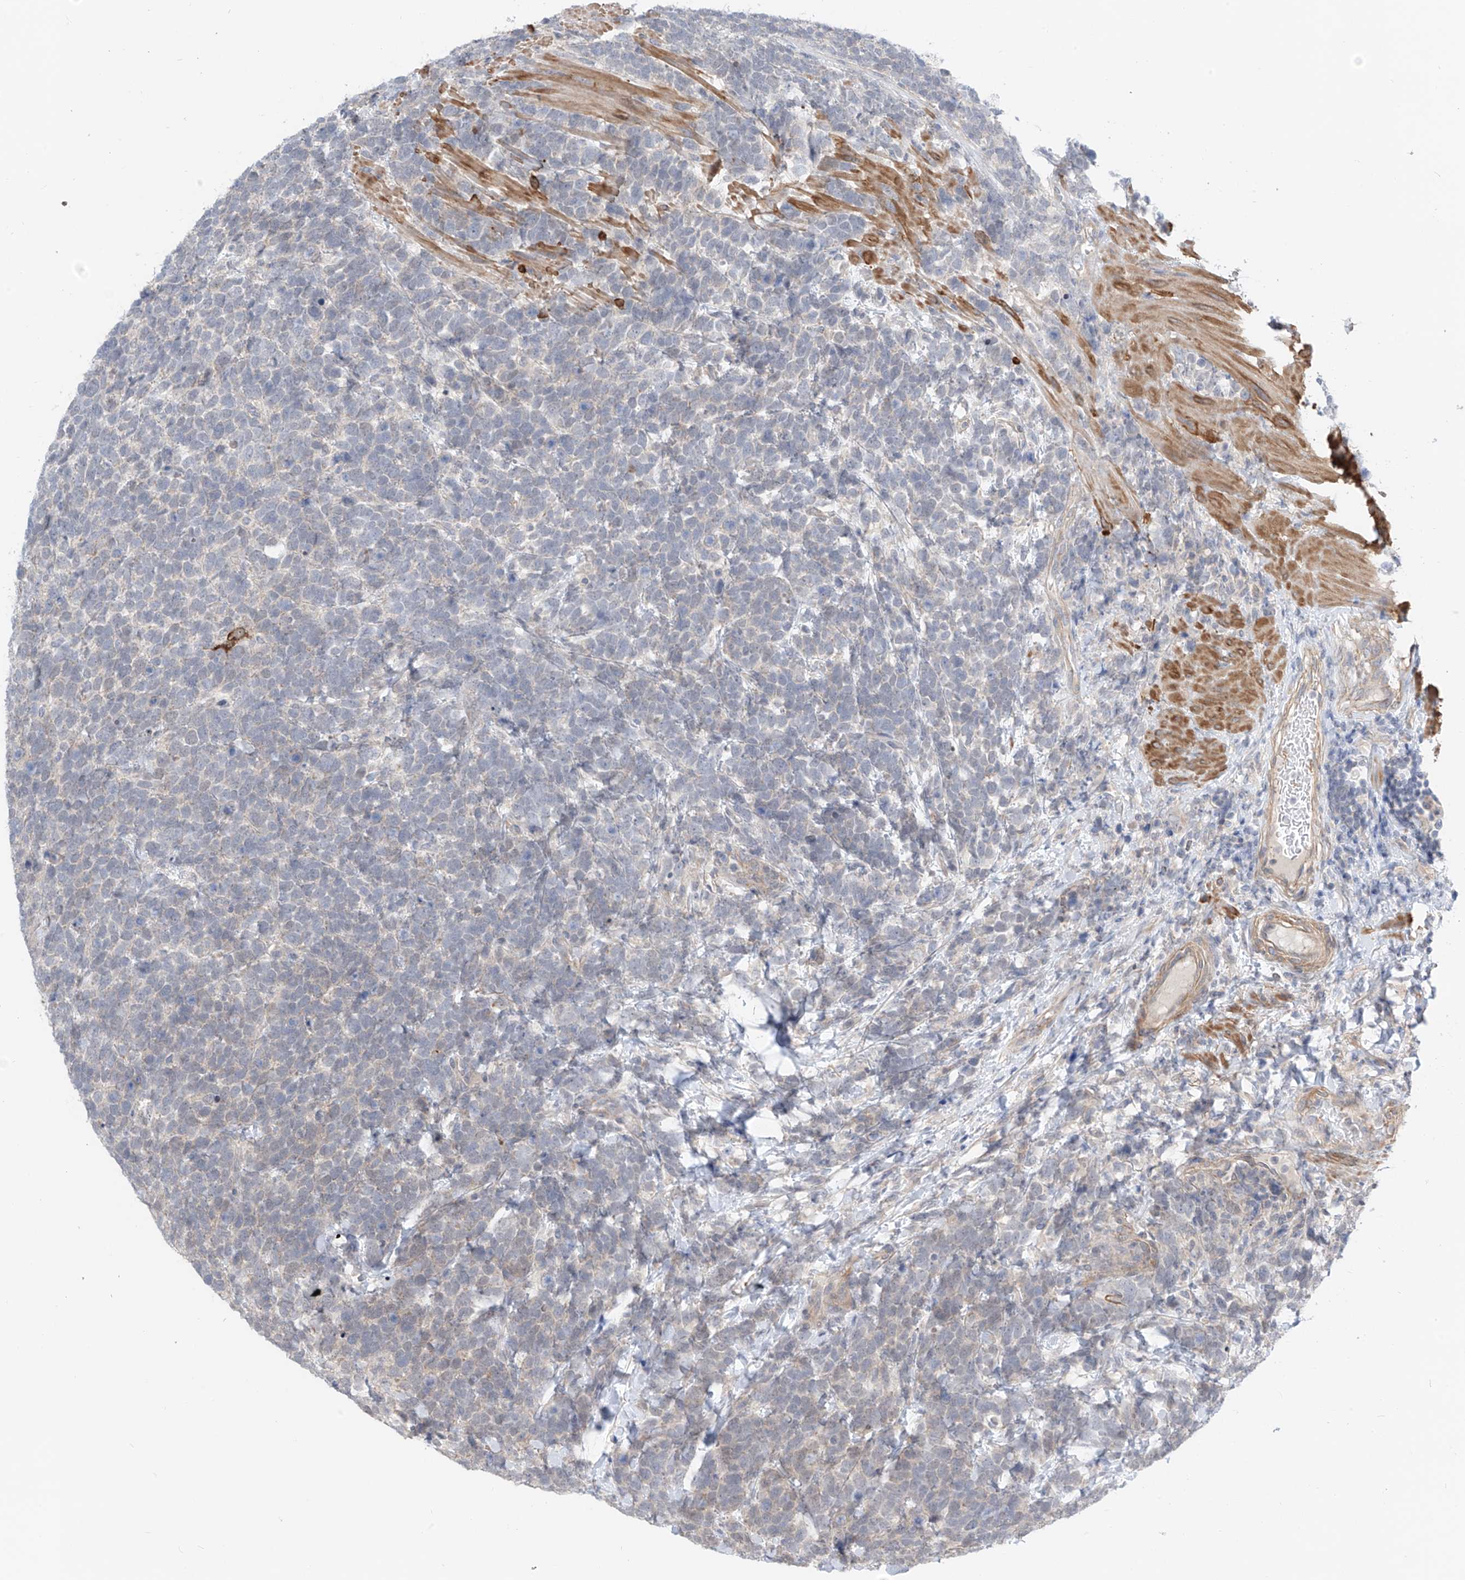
{"staining": {"intensity": "negative", "quantity": "none", "location": "none"}, "tissue": "urothelial cancer", "cell_type": "Tumor cells", "image_type": "cancer", "snomed": [{"axis": "morphology", "description": "Urothelial carcinoma, High grade"}, {"axis": "topography", "description": "Urinary bladder"}], "caption": "This histopathology image is of high-grade urothelial carcinoma stained with IHC to label a protein in brown with the nuclei are counter-stained blue. There is no positivity in tumor cells.", "gene": "ABLIM2", "patient": {"sex": "female", "age": 82}}